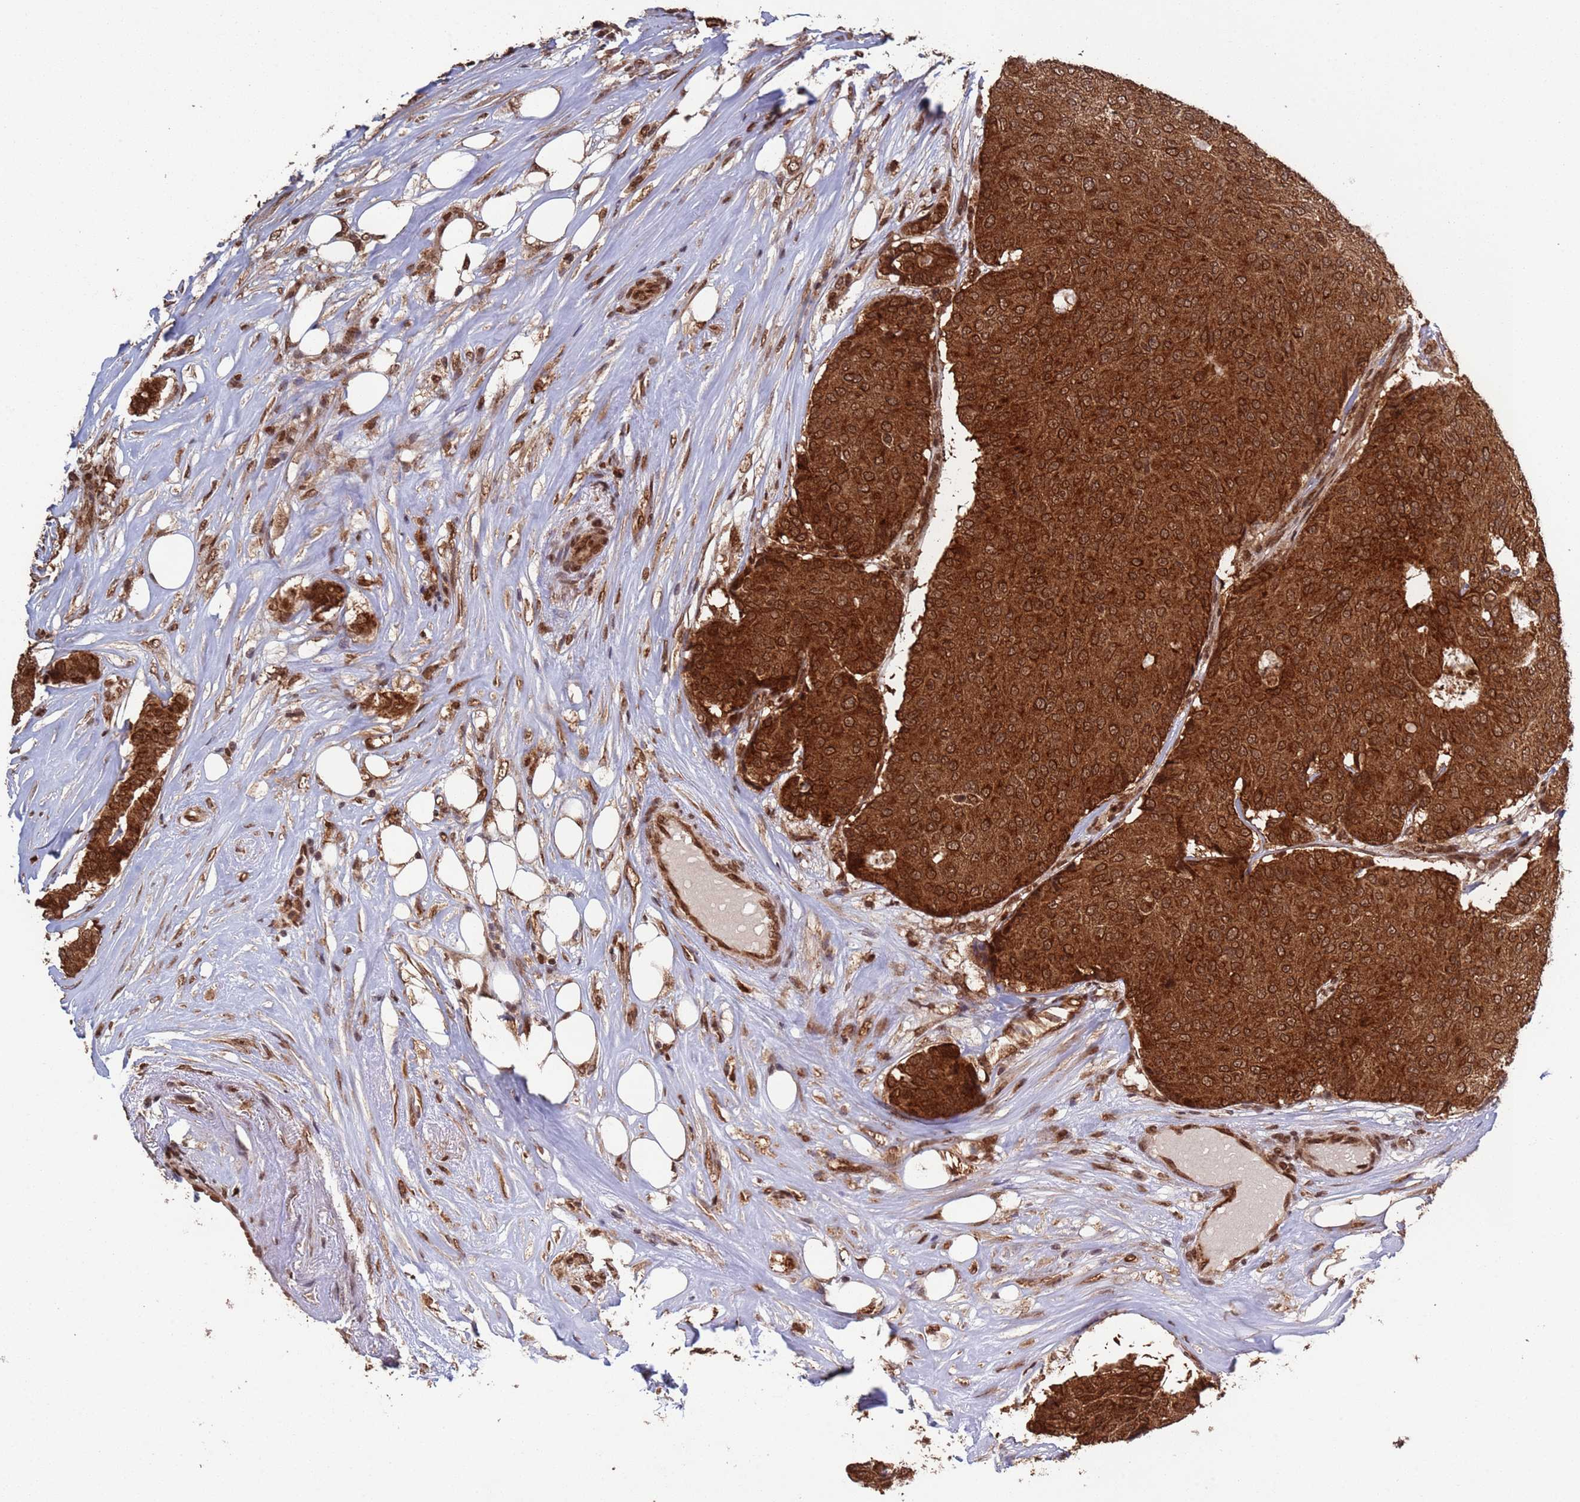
{"staining": {"intensity": "strong", "quantity": ">75%", "location": "cytoplasmic/membranous,nuclear"}, "tissue": "breast cancer", "cell_type": "Tumor cells", "image_type": "cancer", "snomed": [{"axis": "morphology", "description": "Duct carcinoma"}, {"axis": "topography", "description": "Breast"}], "caption": "The photomicrograph shows a brown stain indicating the presence of a protein in the cytoplasmic/membranous and nuclear of tumor cells in breast cancer.", "gene": "FUBP3", "patient": {"sex": "female", "age": 75}}